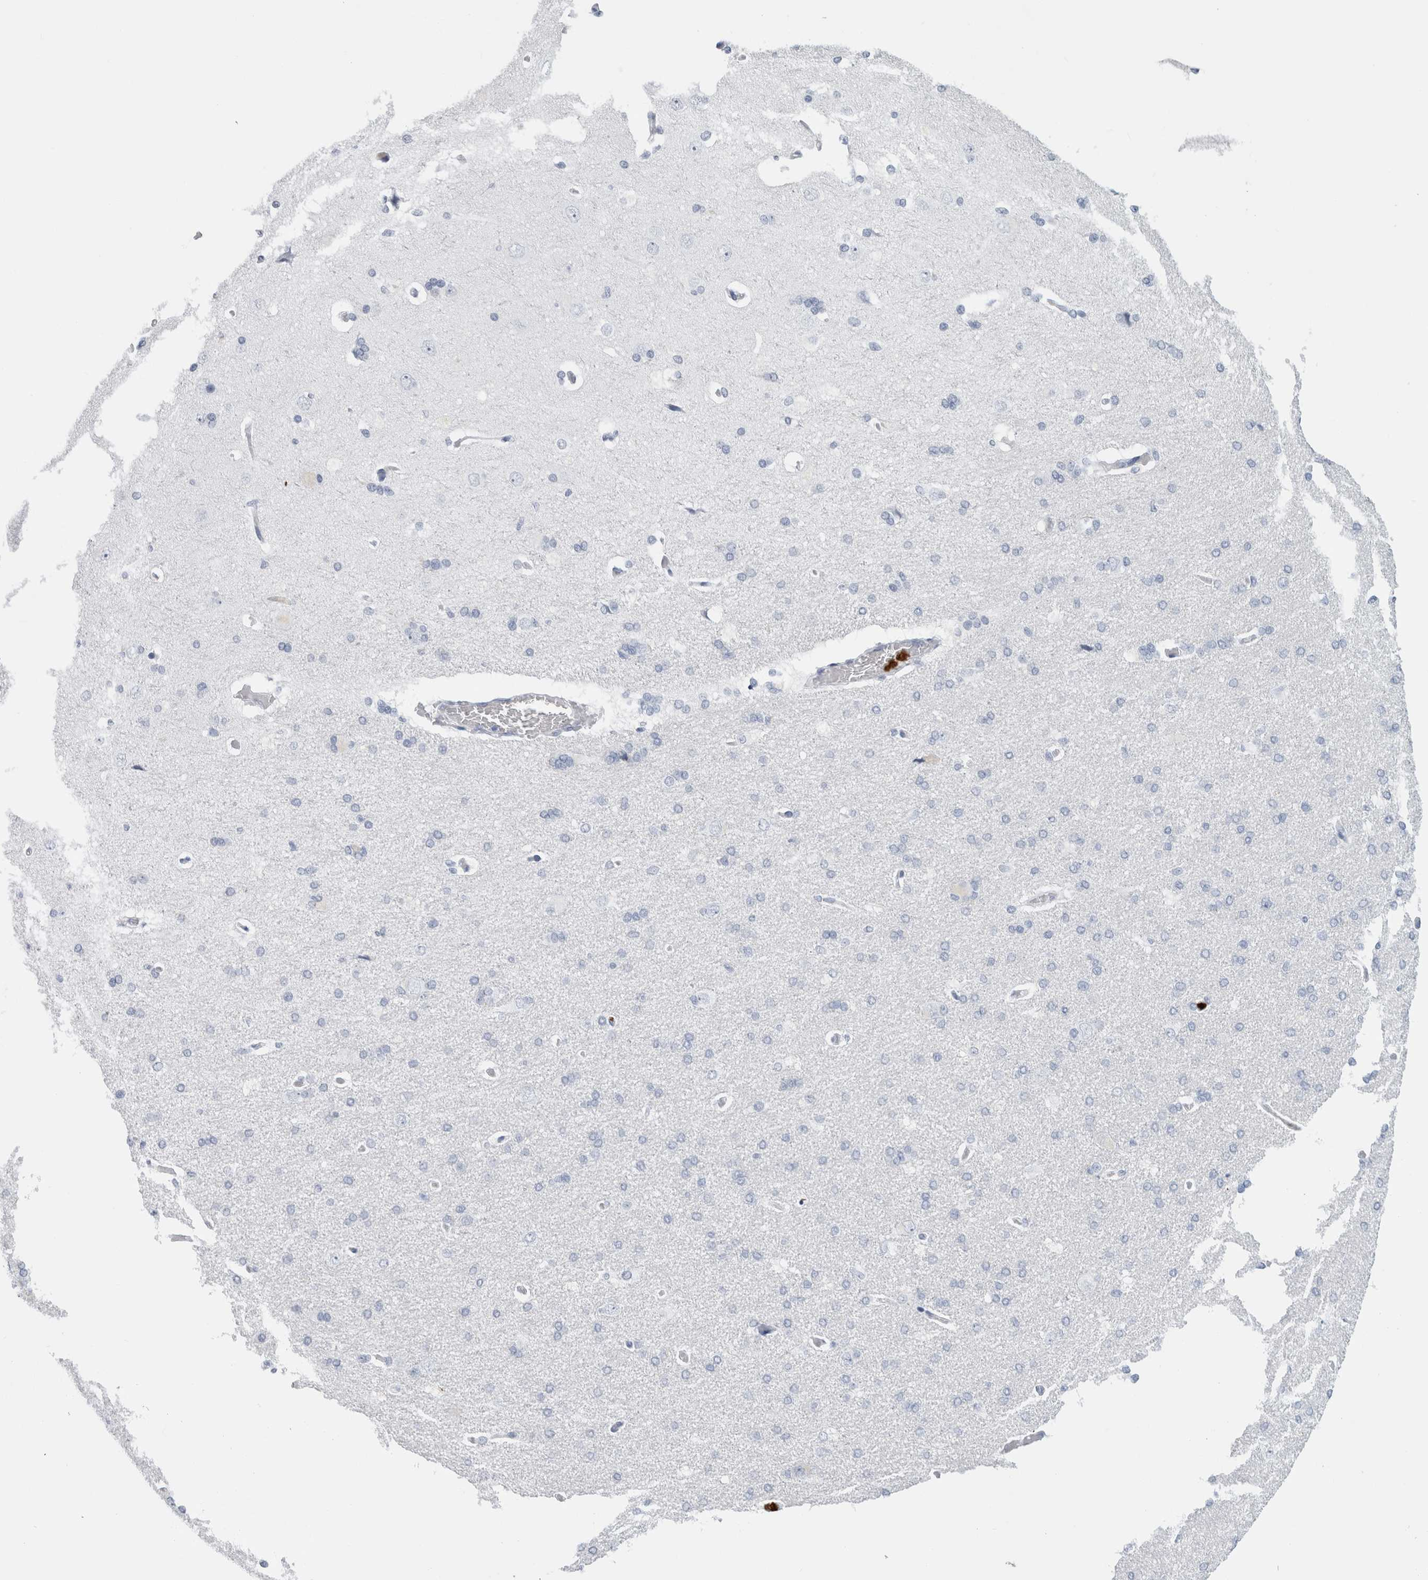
{"staining": {"intensity": "negative", "quantity": "none", "location": "none"}, "tissue": "cerebral cortex", "cell_type": "Endothelial cells", "image_type": "normal", "snomed": [{"axis": "morphology", "description": "Normal tissue, NOS"}, {"axis": "topography", "description": "Cerebral cortex"}], "caption": "The micrograph demonstrates no staining of endothelial cells in normal cerebral cortex. The staining was performed using DAB (3,3'-diaminobenzidine) to visualize the protein expression in brown, while the nuclei were stained in blue with hematoxylin (Magnification: 20x).", "gene": "S100A8", "patient": {"sex": "male", "age": 62}}